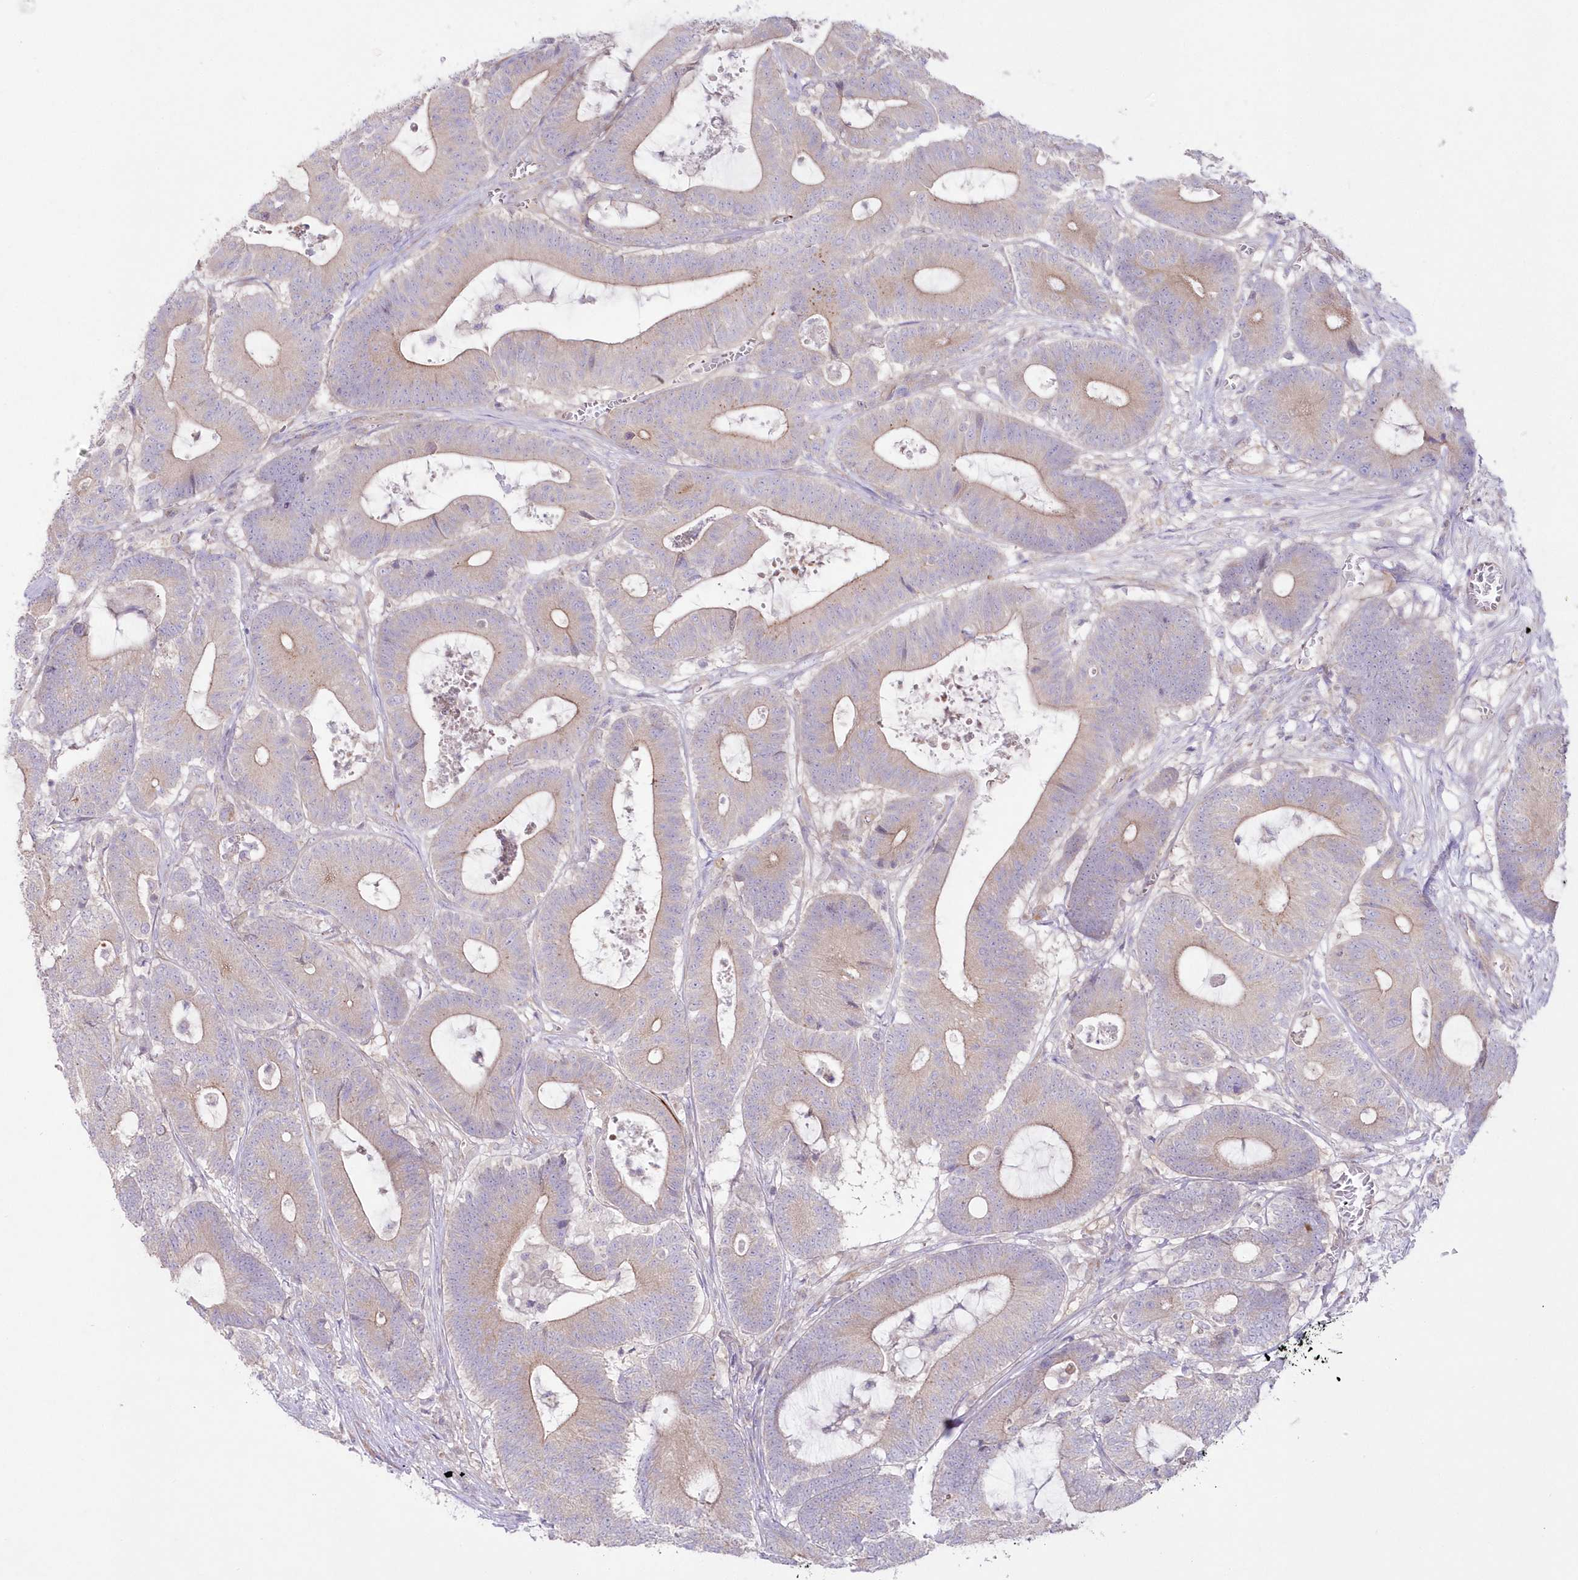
{"staining": {"intensity": "weak", "quantity": "<25%", "location": "cytoplasmic/membranous"}, "tissue": "colorectal cancer", "cell_type": "Tumor cells", "image_type": "cancer", "snomed": [{"axis": "morphology", "description": "Adenocarcinoma, NOS"}, {"axis": "topography", "description": "Colon"}], "caption": "Immunohistochemical staining of human adenocarcinoma (colorectal) demonstrates no significant positivity in tumor cells.", "gene": "ZNF843", "patient": {"sex": "female", "age": 84}}